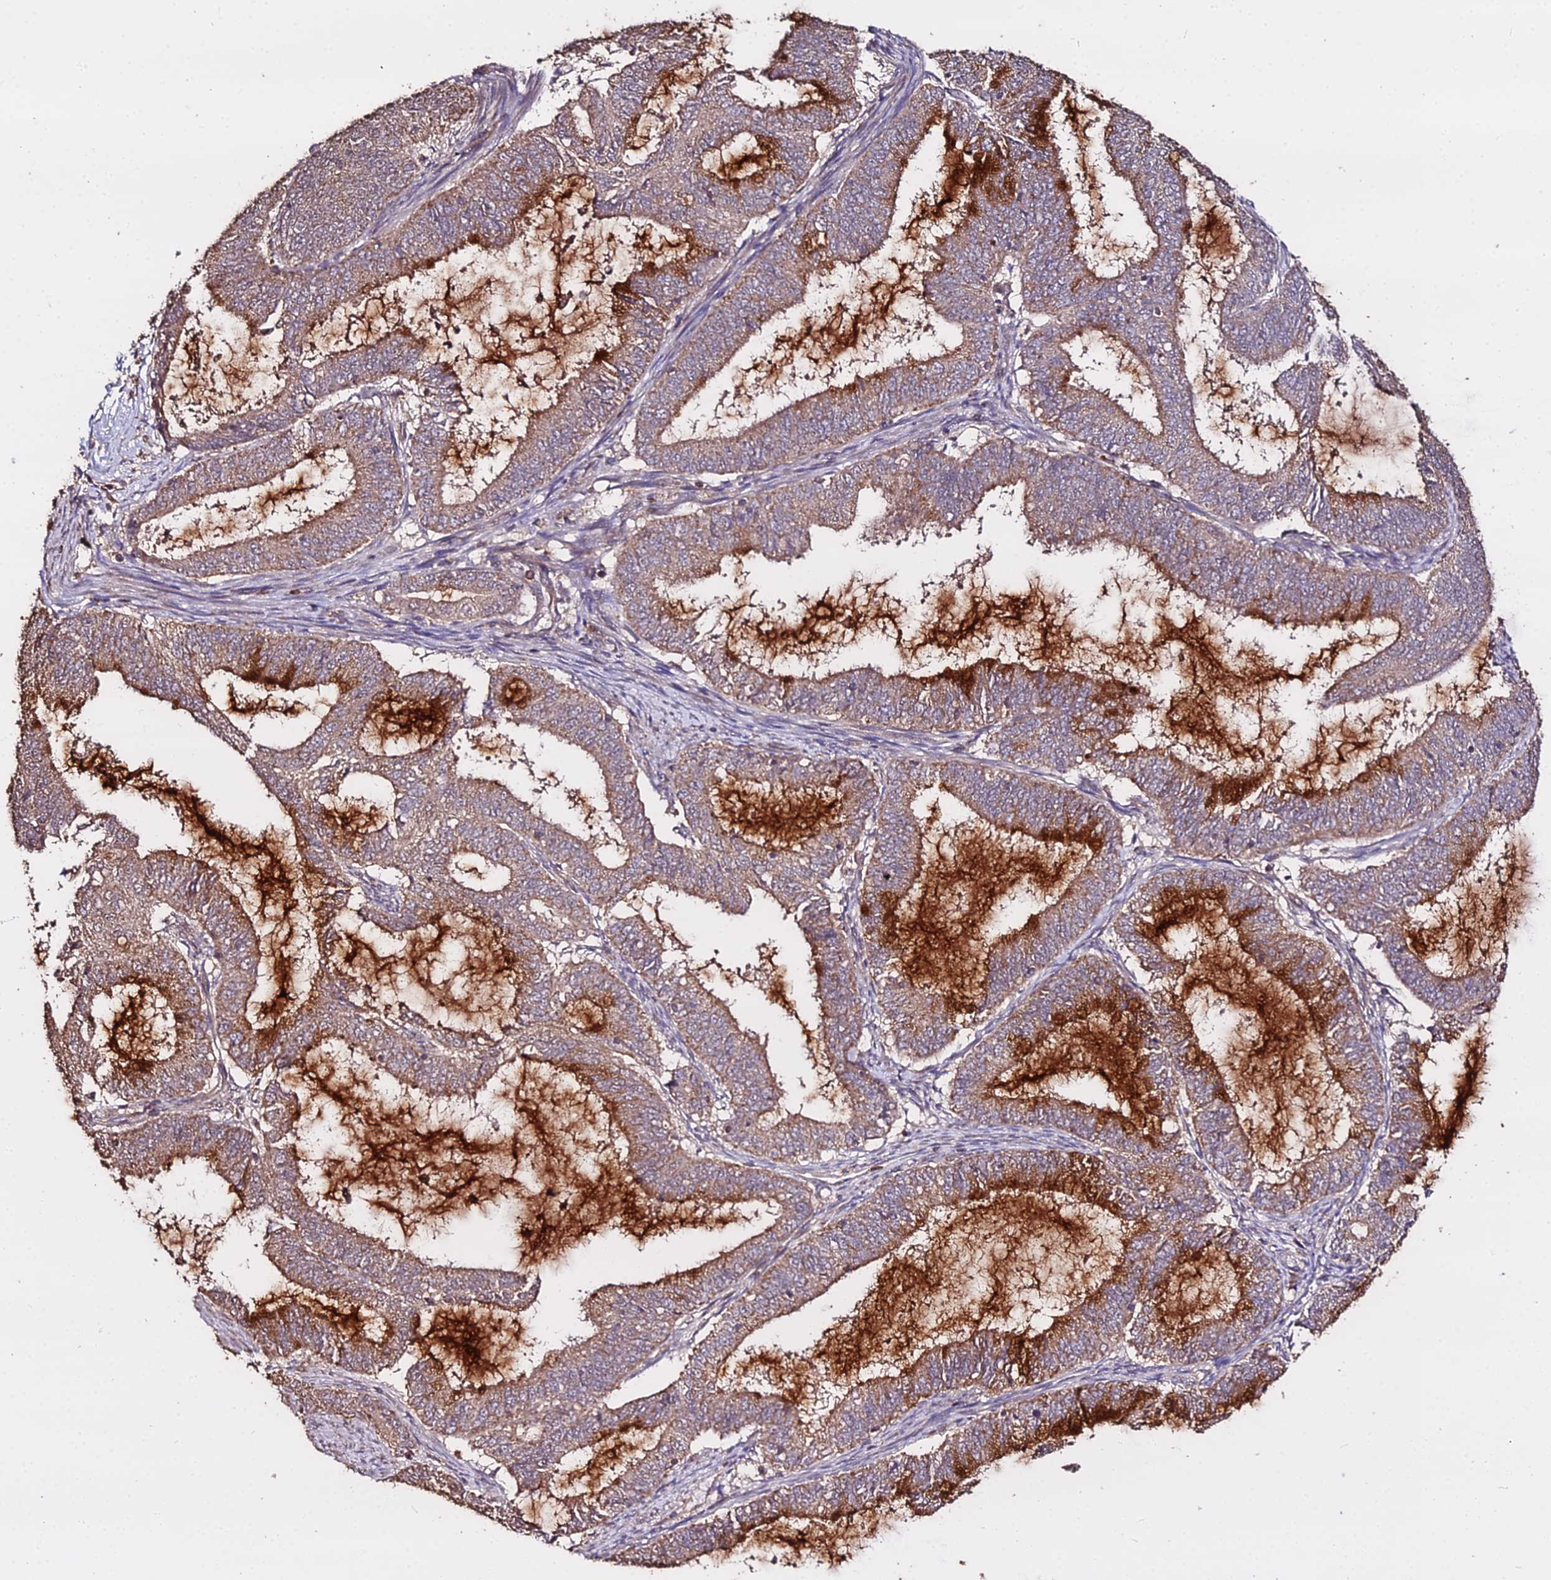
{"staining": {"intensity": "moderate", "quantity": ">75%", "location": "cytoplasmic/membranous"}, "tissue": "endometrial cancer", "cell_type": "Tumor cells", "image_type": "cancer", "snomed": [{"axis": "morphology", "description": "Adenocarcinoma, NOS"}, {"axis": "topography", "description": "Endometrium"}], "caption": "This histopathology image shows immunohistochemistry staining of endometrial cancer (adenocarcinoma), with medium moderate cytoplasmic/membranous expression in about >75% of tumor cells.", "gene": "METTL13", "patient": {"sex": "female", "age": 51}}